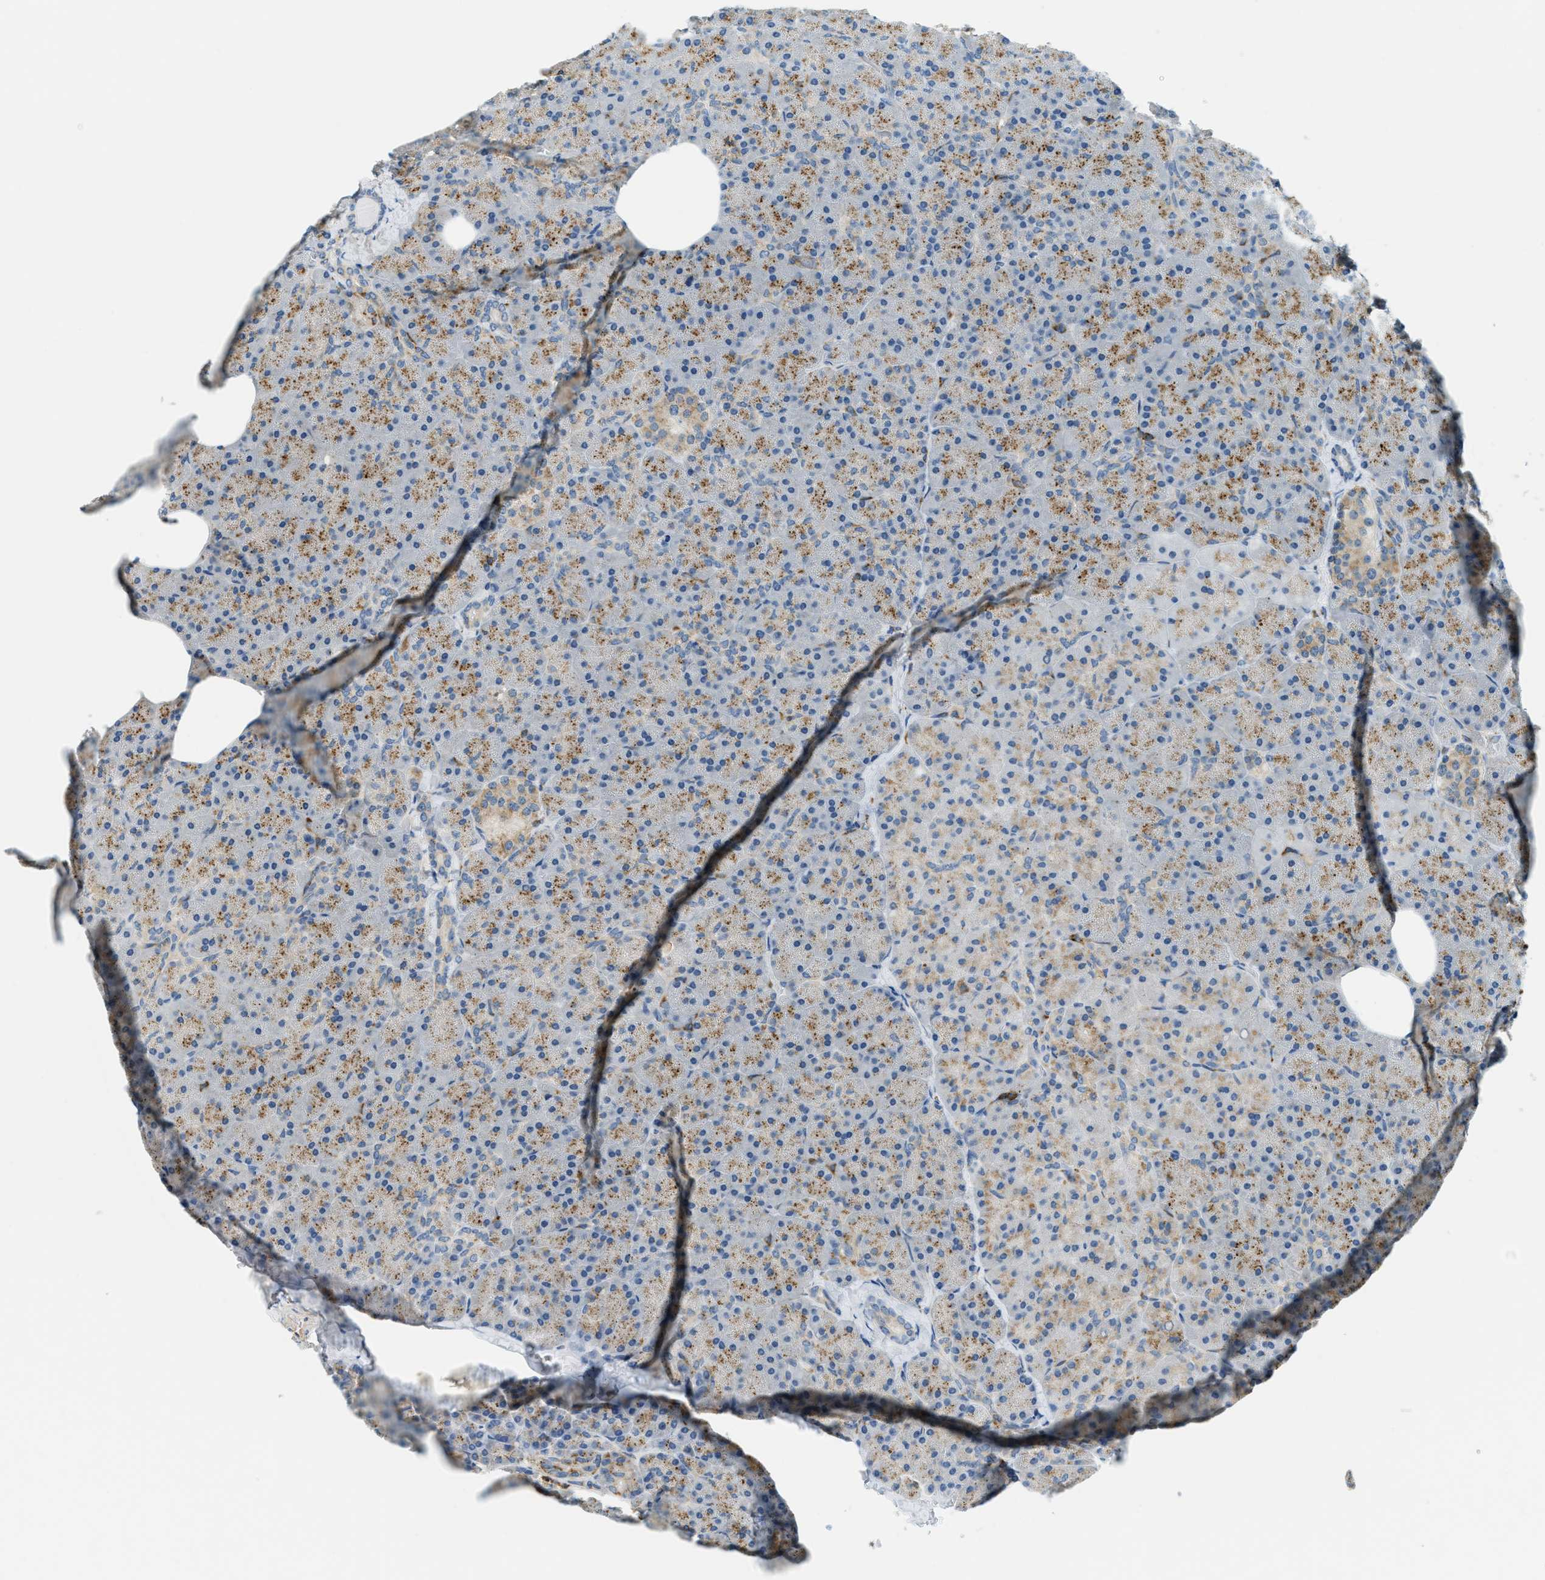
{"staining": {"intensity": "weak", "quantity": "25%-75%", "location": "cytoplasmic/membranous"}, "tissue": "pancreas", "cell_type": "Exocrine glandular cells", "image_type": "normal", "snomed": [{"axis": "morphology", "description": "Normal tissue, NOS"}, {"axis": "topography", "description": "Pancreas"}], "caption": "Pancreas stained for a protein exhibits weak cytoplasmic/membranous positivity in exocrine glandular cells. (IHC, brightfield microscopy, high magnification).", "gene": "PLBD2", "patient": {"sex": "female", "age": 35}}